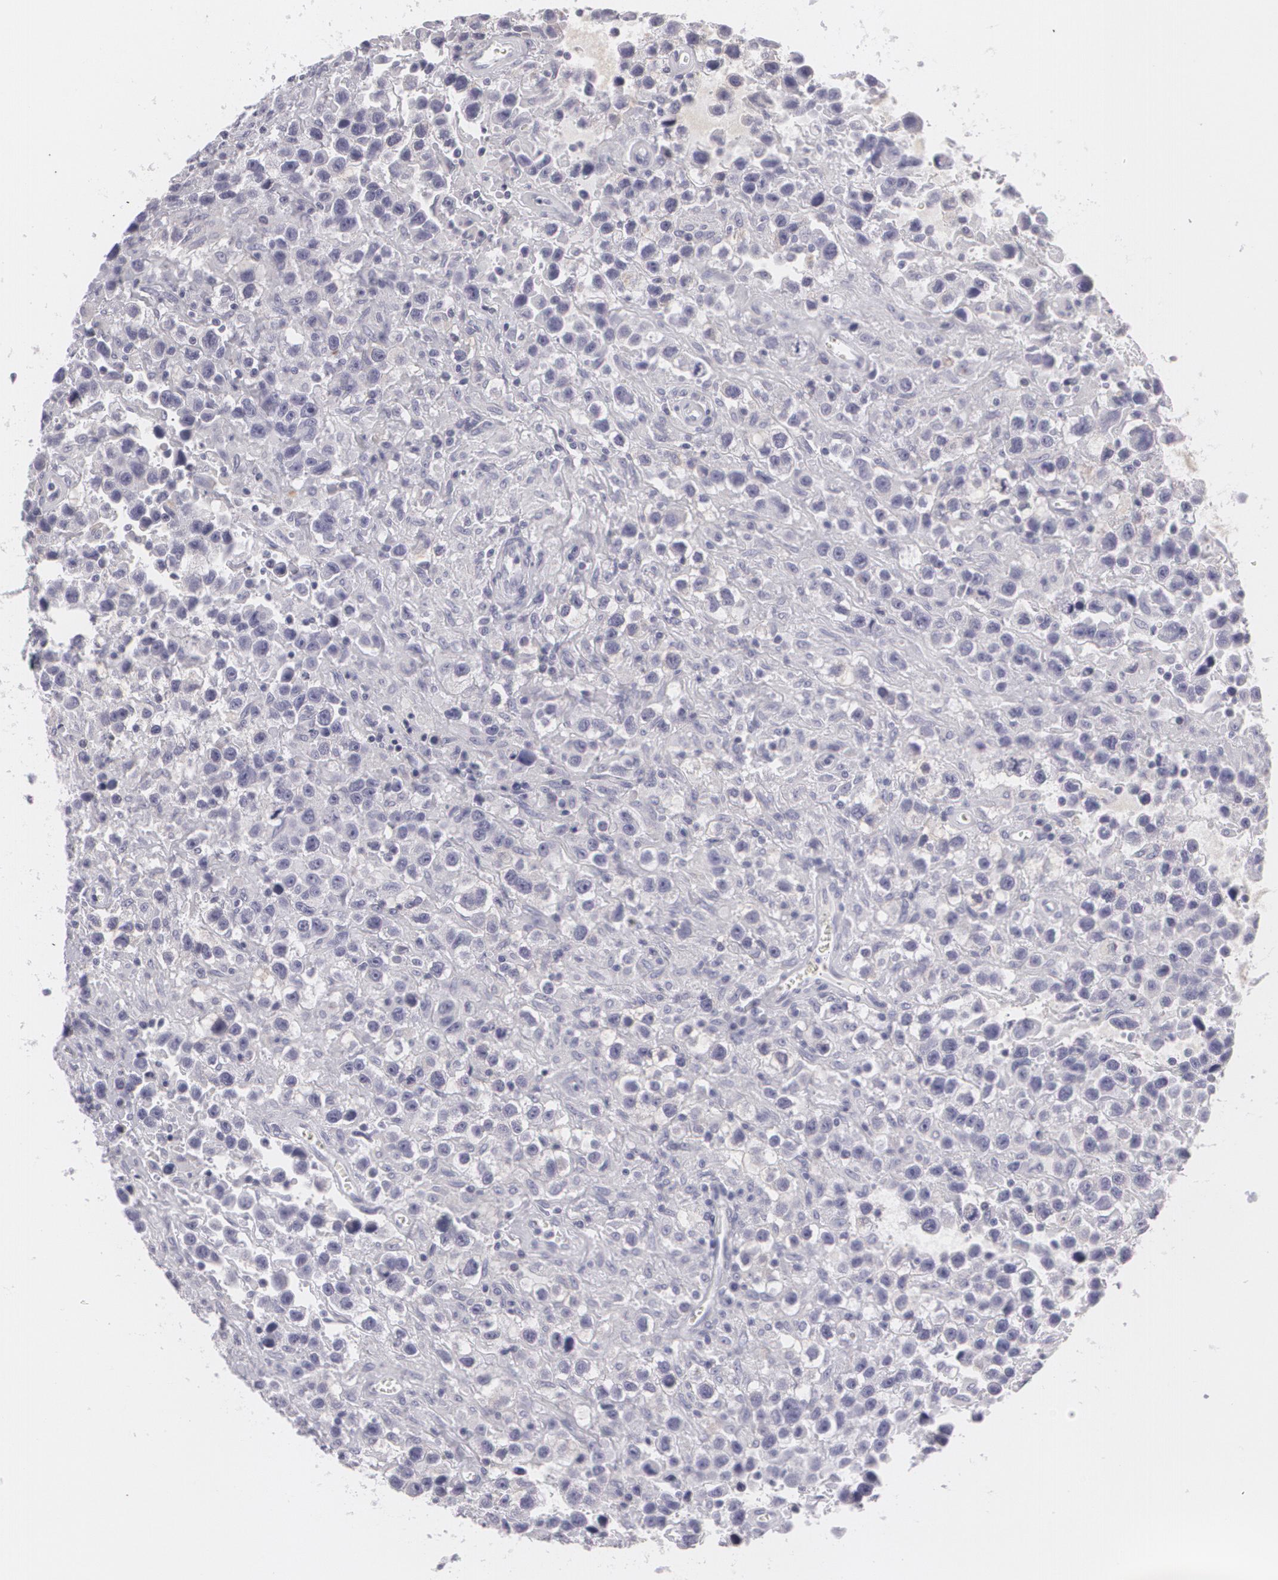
{"staining": {"intensity": "negative", "quantity": "none", "location": "none"}, "tissue": "testis cancer", "cell_type": "Tumor cells", "image_type": "cancer", "snomed": [{"axis": "morphology", "description": "Seminoma, NOS"}, {"axis": "topography", "description": "Testis"}], "caption": "An image of human seminoma (testis) is negative for staining in tumor cells.", "gene": "MAP2", "patient": {"sex": "male", "age": 43}}